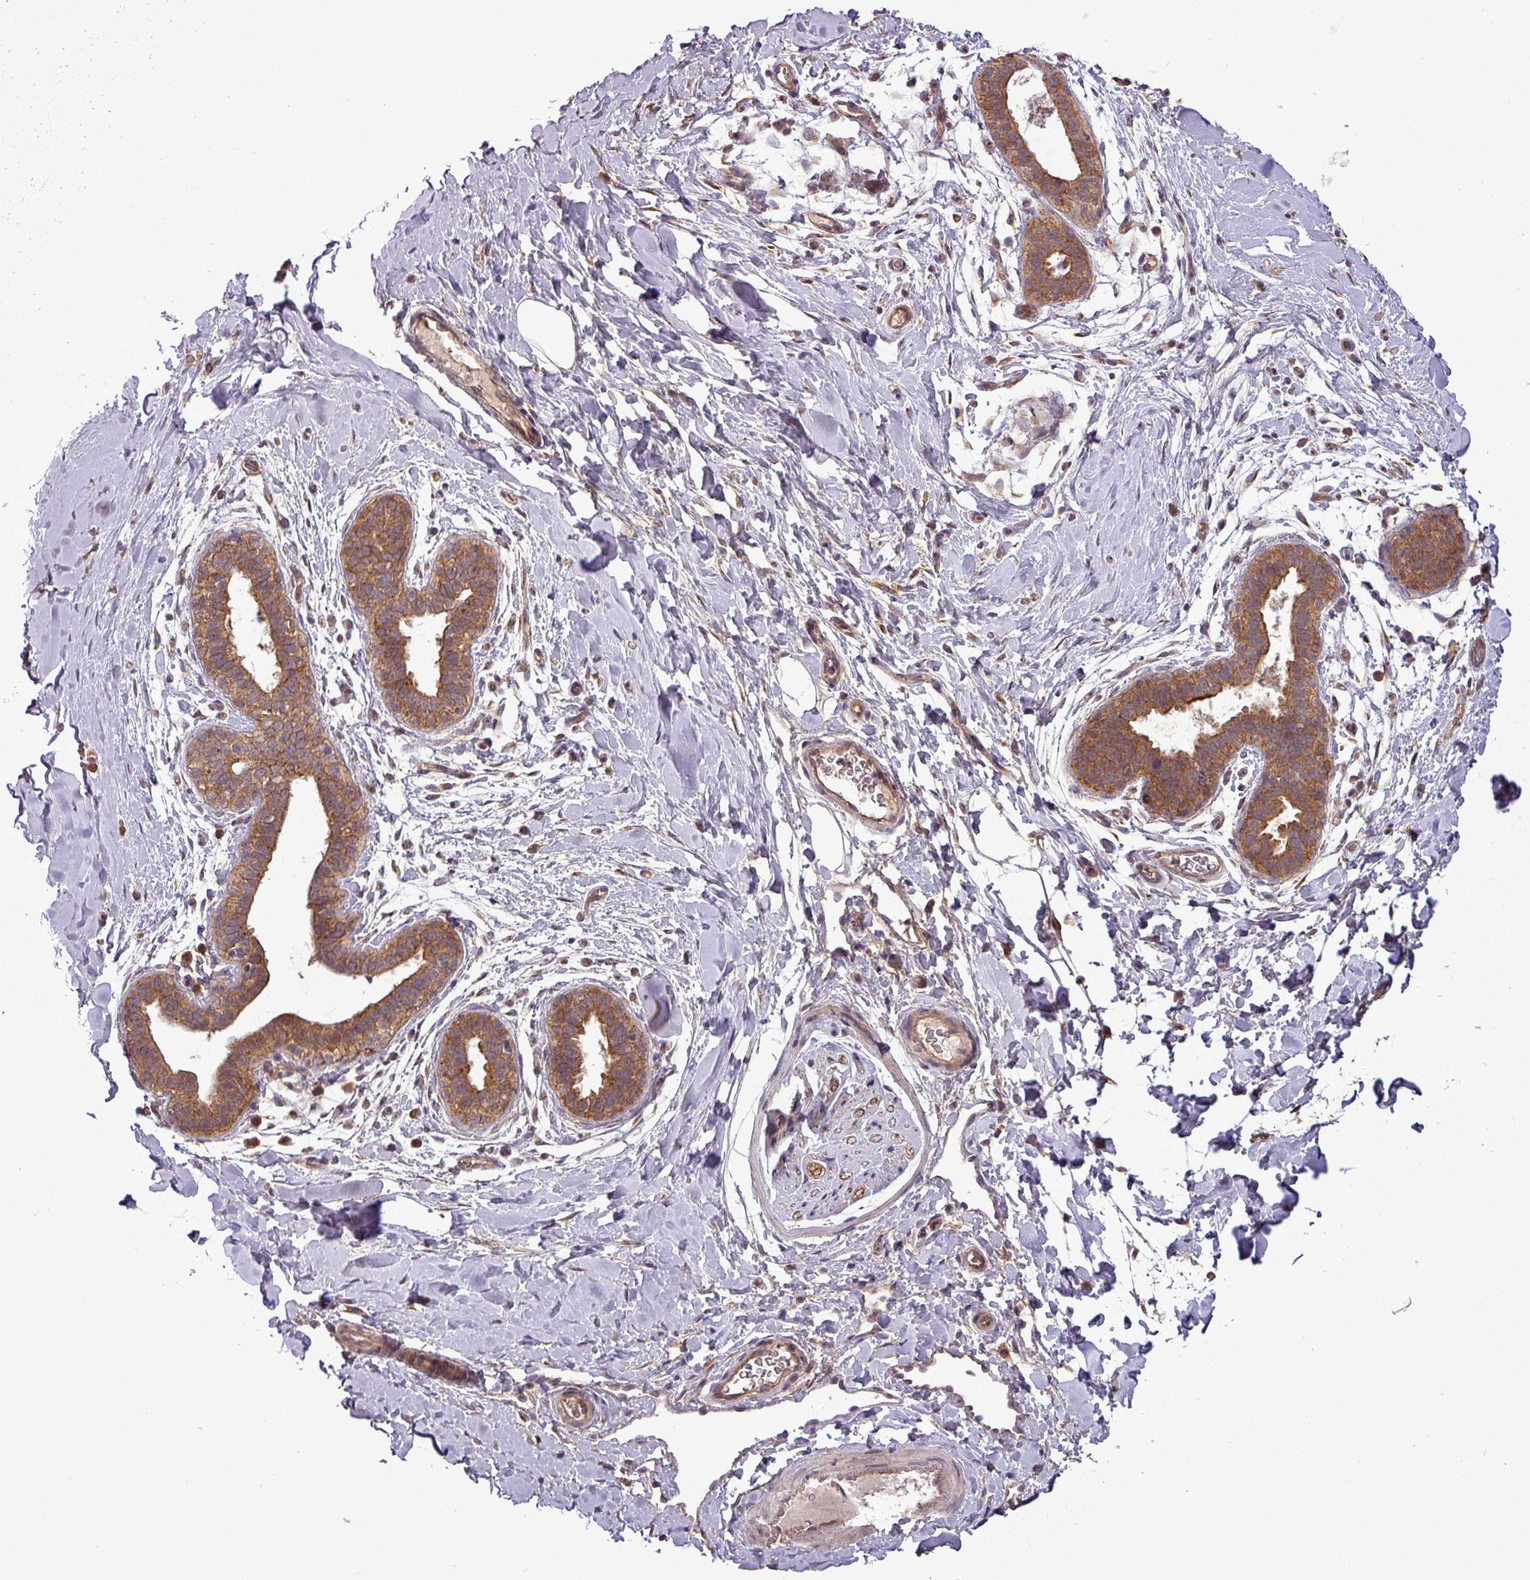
{"staining": {"intensity": "negative", "quantity": "none", "location": "none"}, "tissue": "adipose tissue", "cell_type": "Adipocytes", "image_type": "normal", "snomed": [{"axis": "morphology", "description": "Normal tissue, NOS"}, {"axis": "topography", "description": "Breast"}], "caption": "Adipocytes are negative for protein expression in normal human adipose tissue. (Immunohistochemistry, brightfield microscopy, high magnification).", "gene": "NT5C3A", "patient": {"sex": "female", "age": 26}}